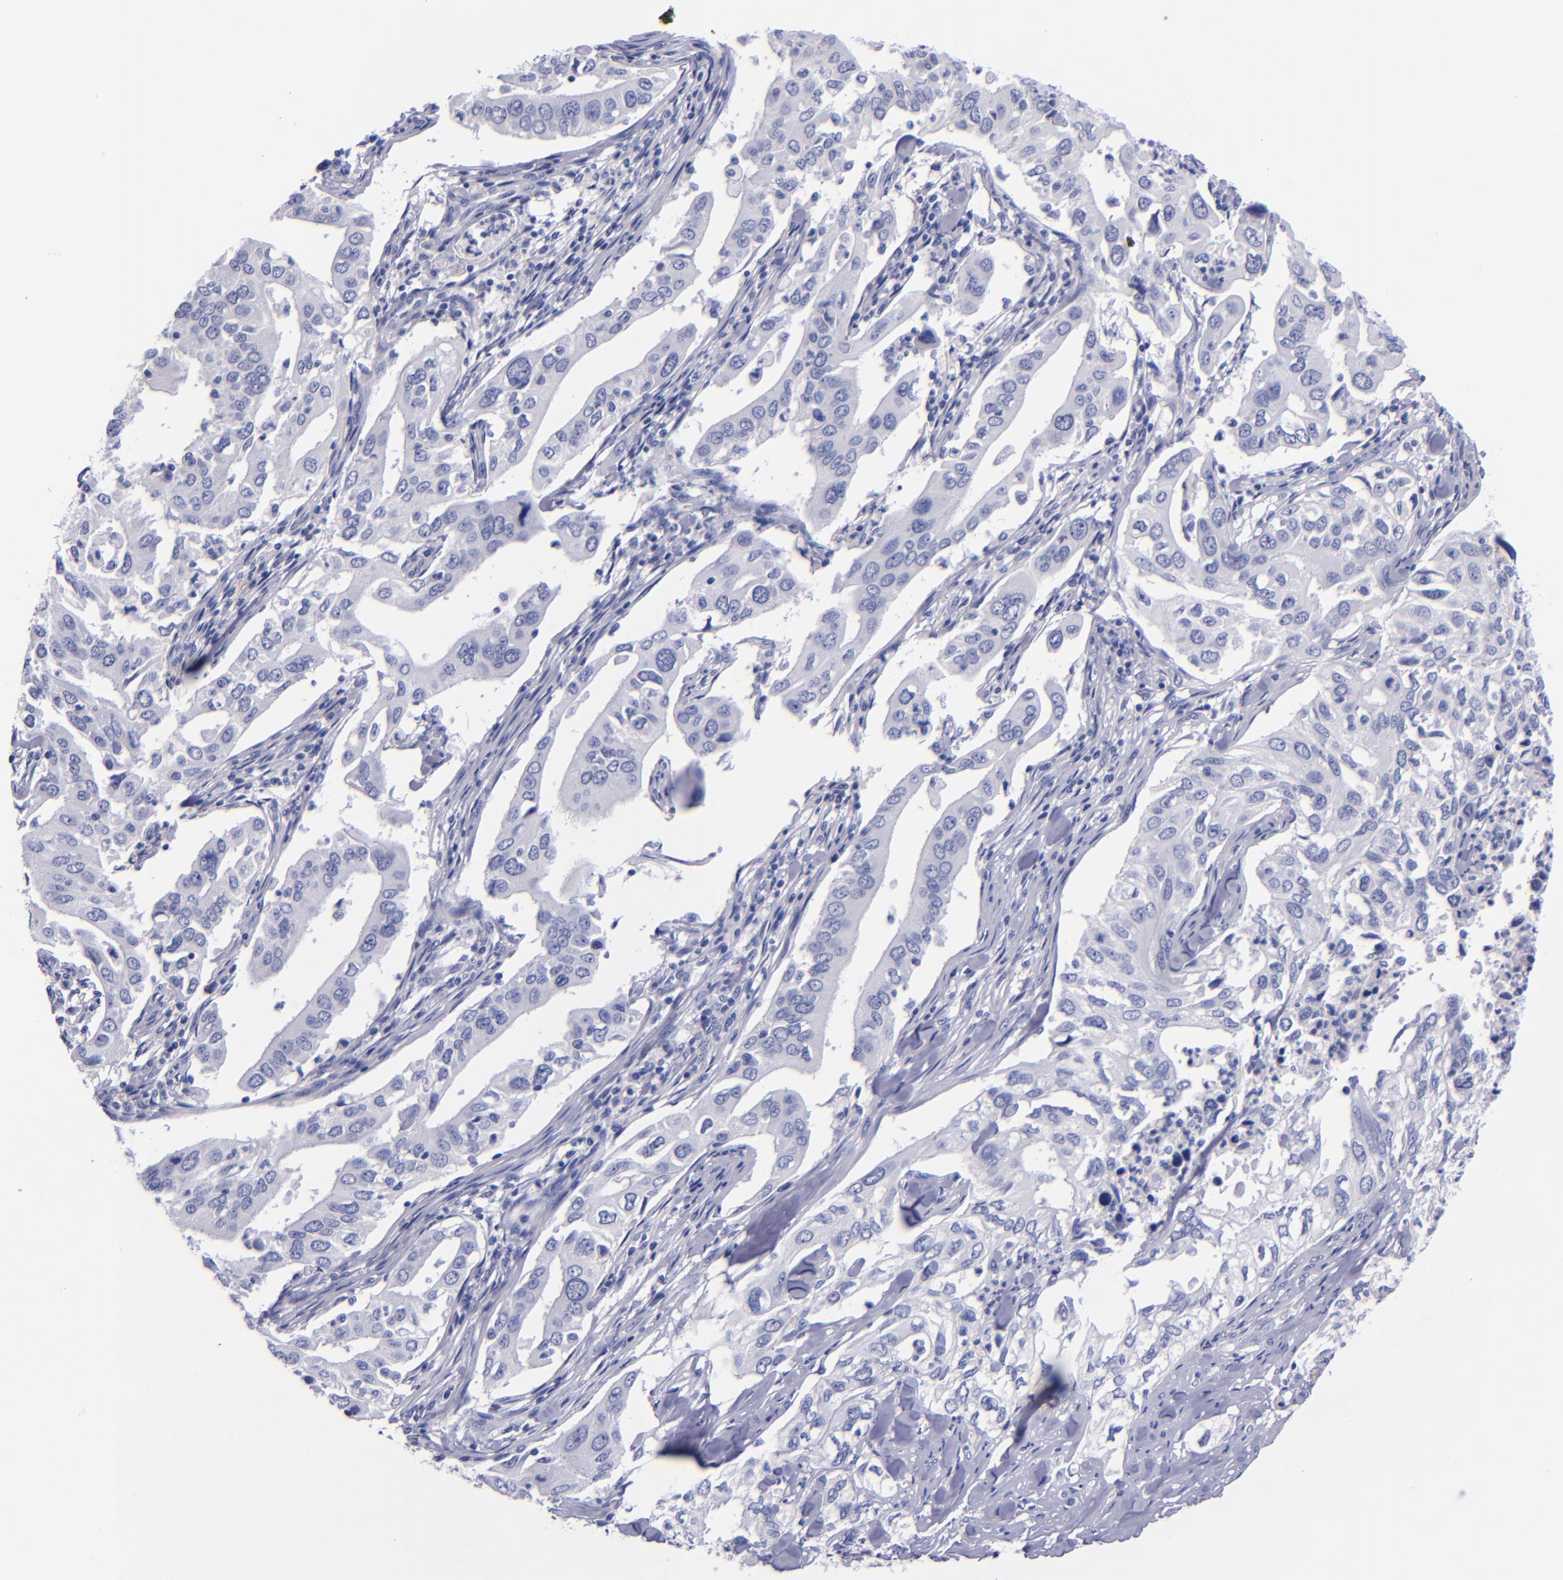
{"staining": {"intensity": "negative", "quantity": "none", "location": "none"}, "tissue": "lung cancer", "cell_type": "Tumor cells", "image_type": "cancer", "snomed": [{"axis": "morphology", "description": "Adenocarcinoma, NOS"}, {"axis": "topography", "description": "Lung"}], "caption": "Tumor cells are negative for brown protein staining in lung cancer (adenocarcinoma). The staining is performed using DAB (3,3'-diaminobenzidine) brown chromogen with nuclei counter-stained in using hematoxylin.", "gene": "SV2A", "patient": {"sex": "male", "age": 48}}